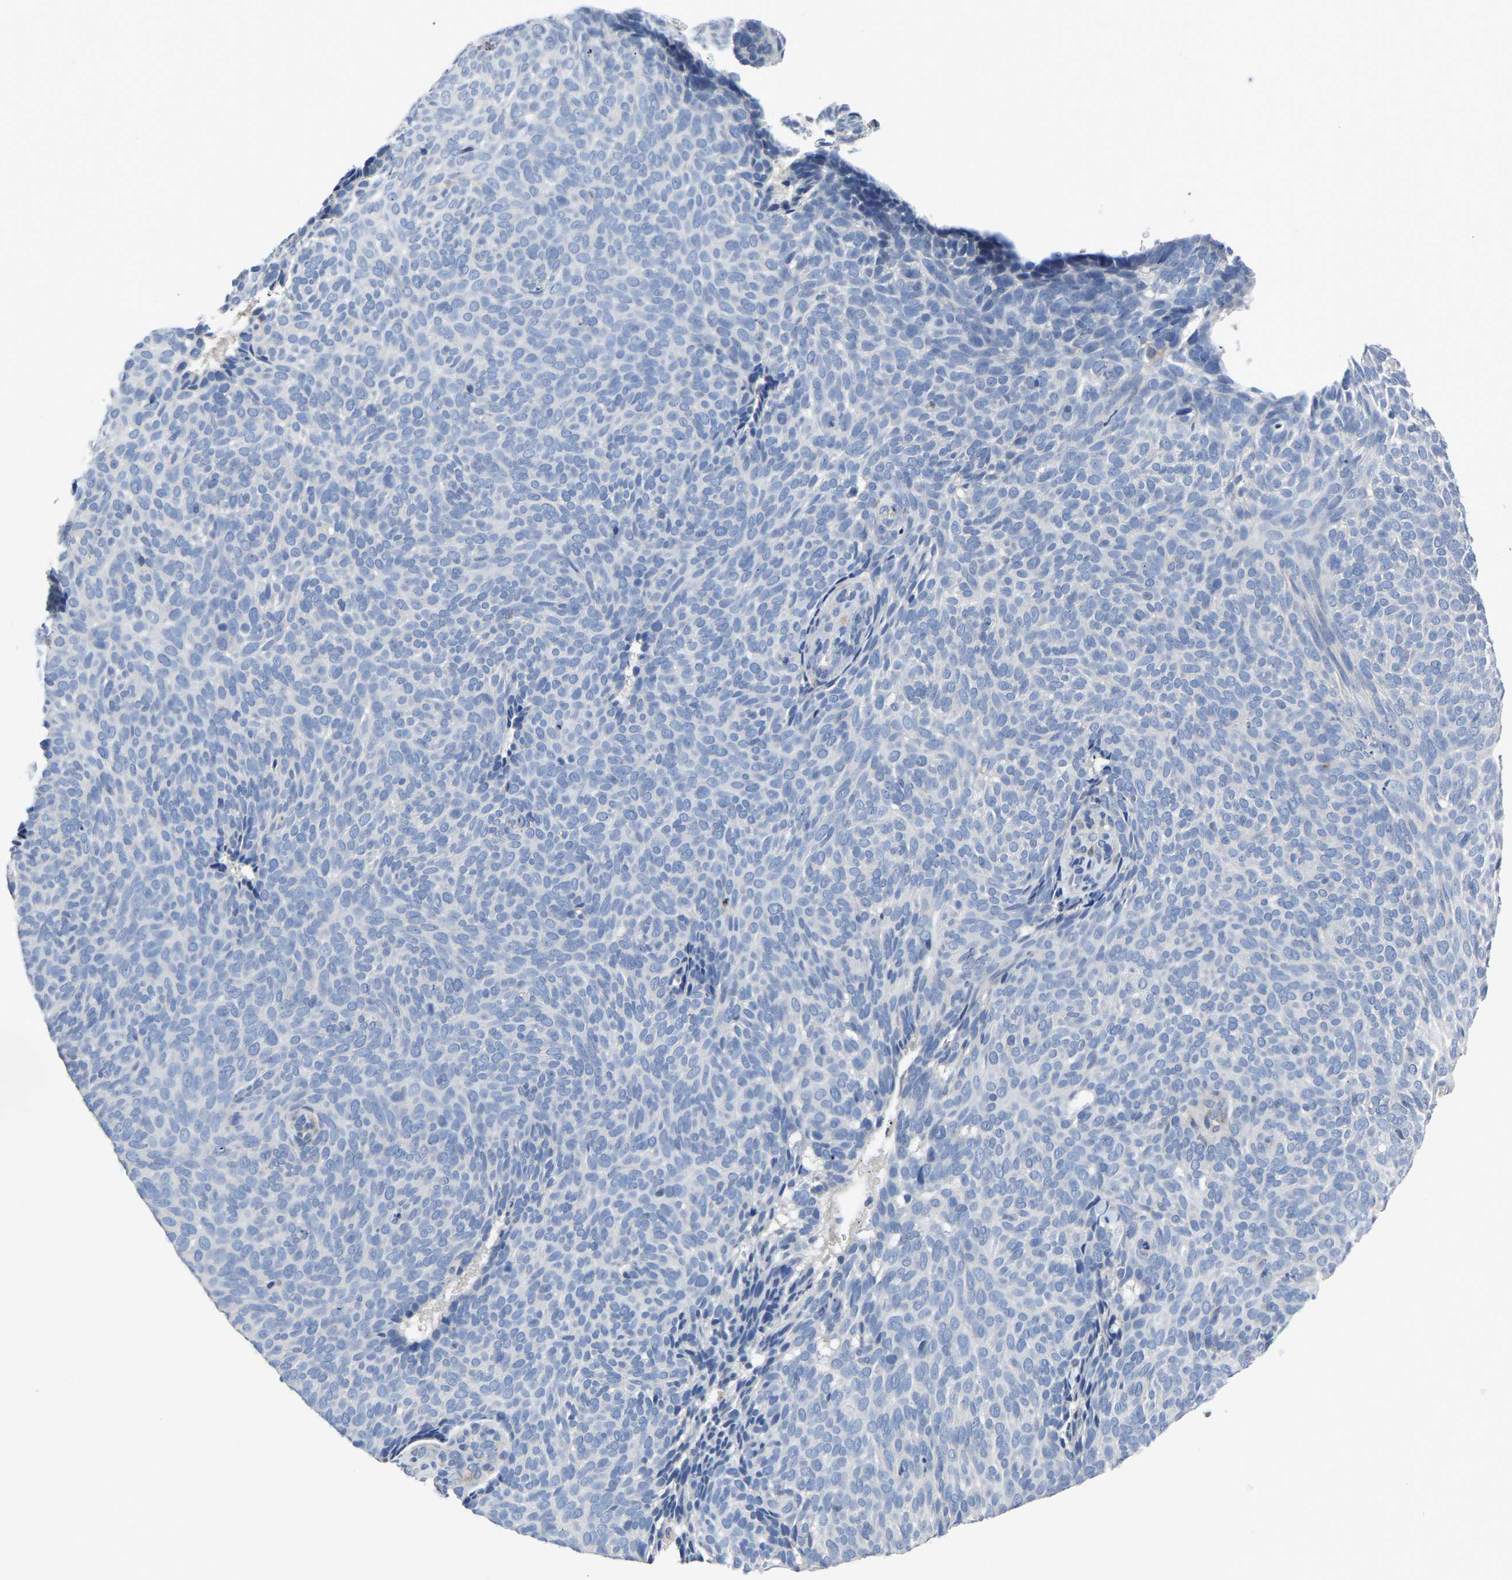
{"staining": {"intensity": "negative", "quantity": "none", "location": "none"}, "tissue": "skin cancer", "cell_type": "Tumor cells", "image_type": "cancer", "snomed": [{"axis": "morphology", "description": "Basal cell carcinoma"}, {"axis": "topography", "description": "Skin"}], "caption": "IHC of human basal cell carcinoma (skin) demonstrates no staining in tumor cells.", "gene": "ATG2B", "patient": {"sex": "male", "age": 61}}